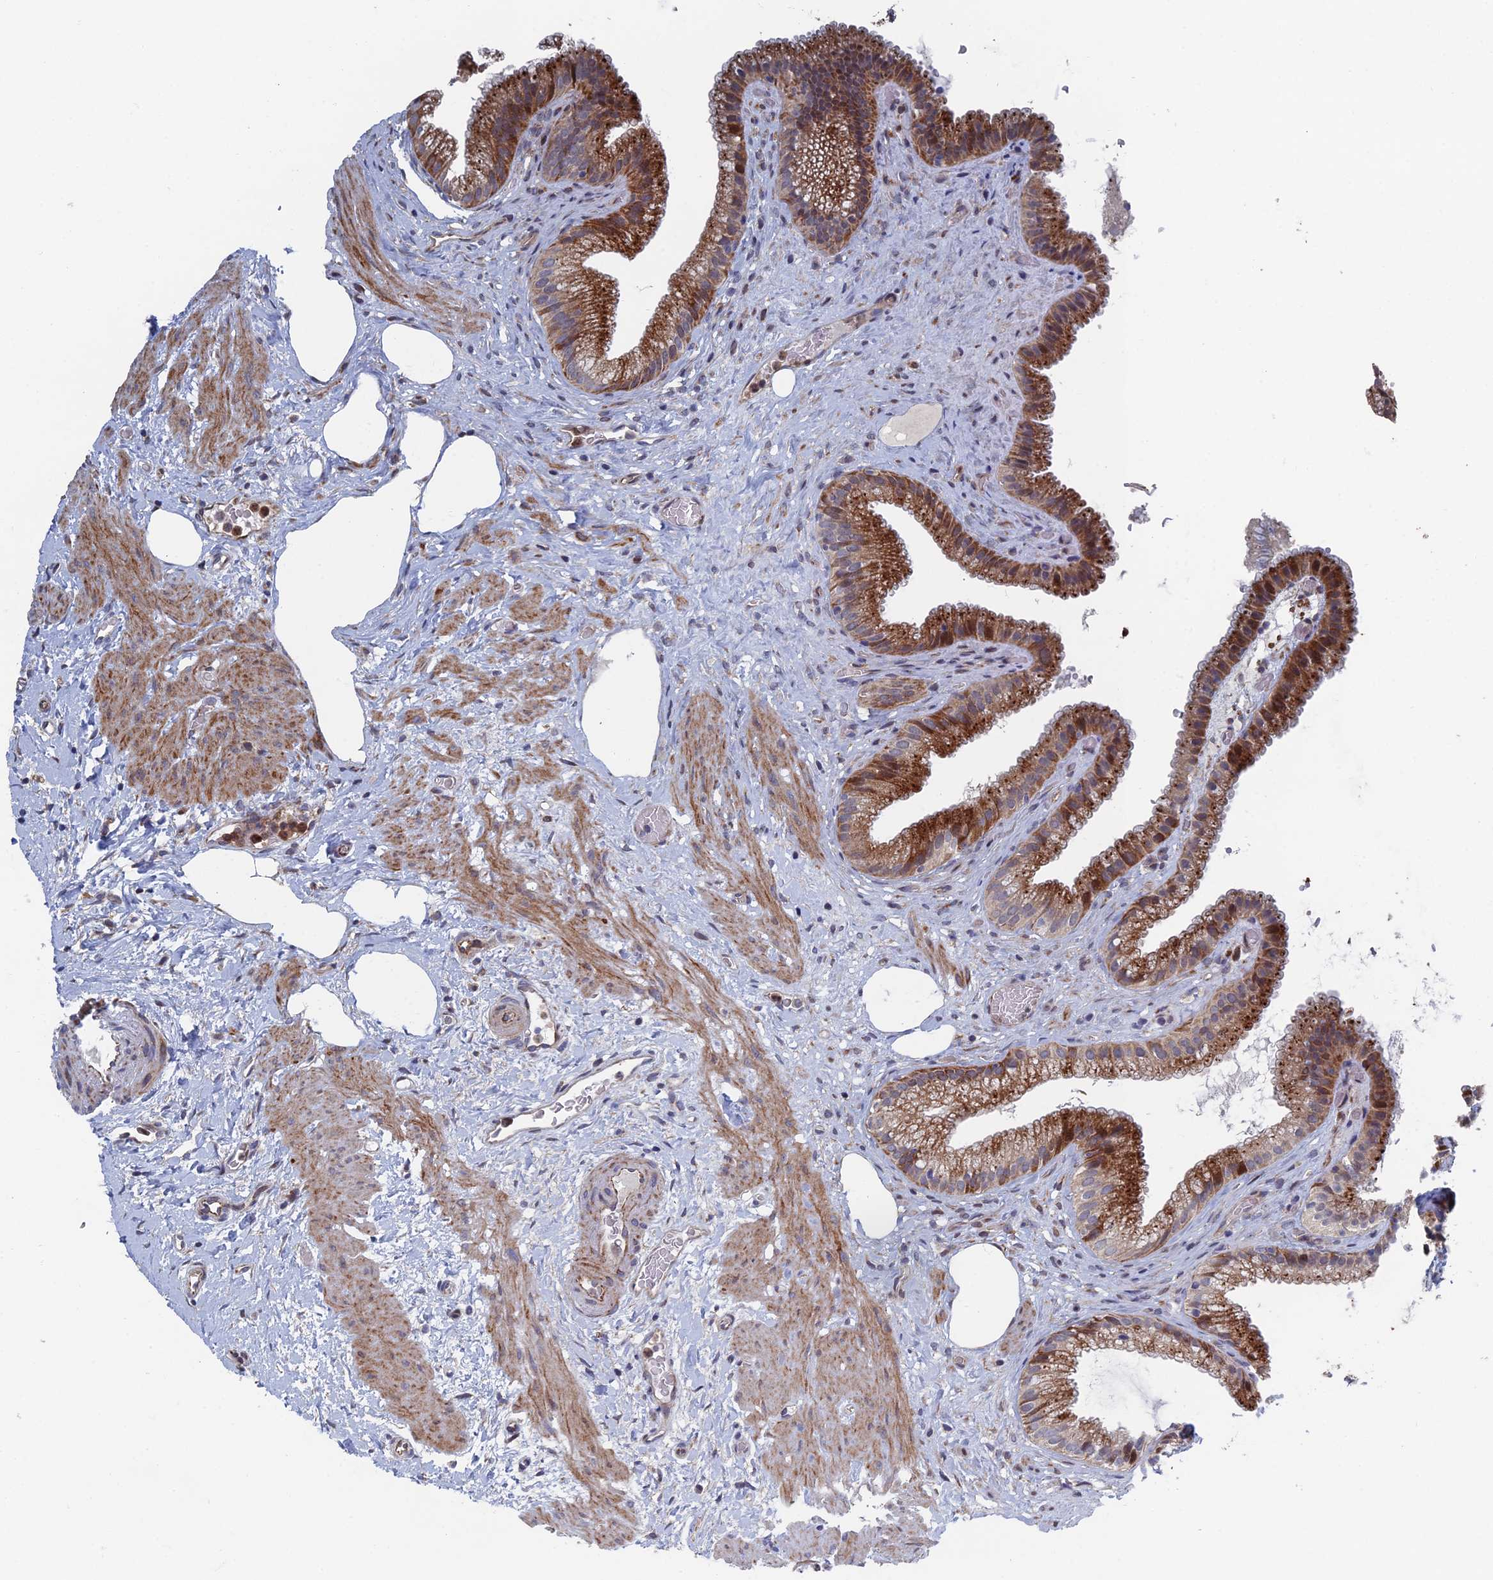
{"staining": {"intensity": "strong", "quantity": ">75%", "location": "cytoplasmic/membranous"}, "tissue": "gallbladder", "cell_type": "Glandular cells", "image_type": "normal", "snomed": [{"axis": "morphology", "description": "Normal tissue, NOS"}, {"axis": "morphology", "description": "Inflammation, NOS"}, {"axis": "topography", "description": "Gallbladder"}], "caption": "Immunohistochemistry photomicrograph of benign gallbladder stained for a protein (brown), which shows high levels of strong cytoplasmic/membranous positivity in approximately >75% of glandular cells.", "gene": "GTF2IRD1", "patient": {"sex": "male", "age": 51}}